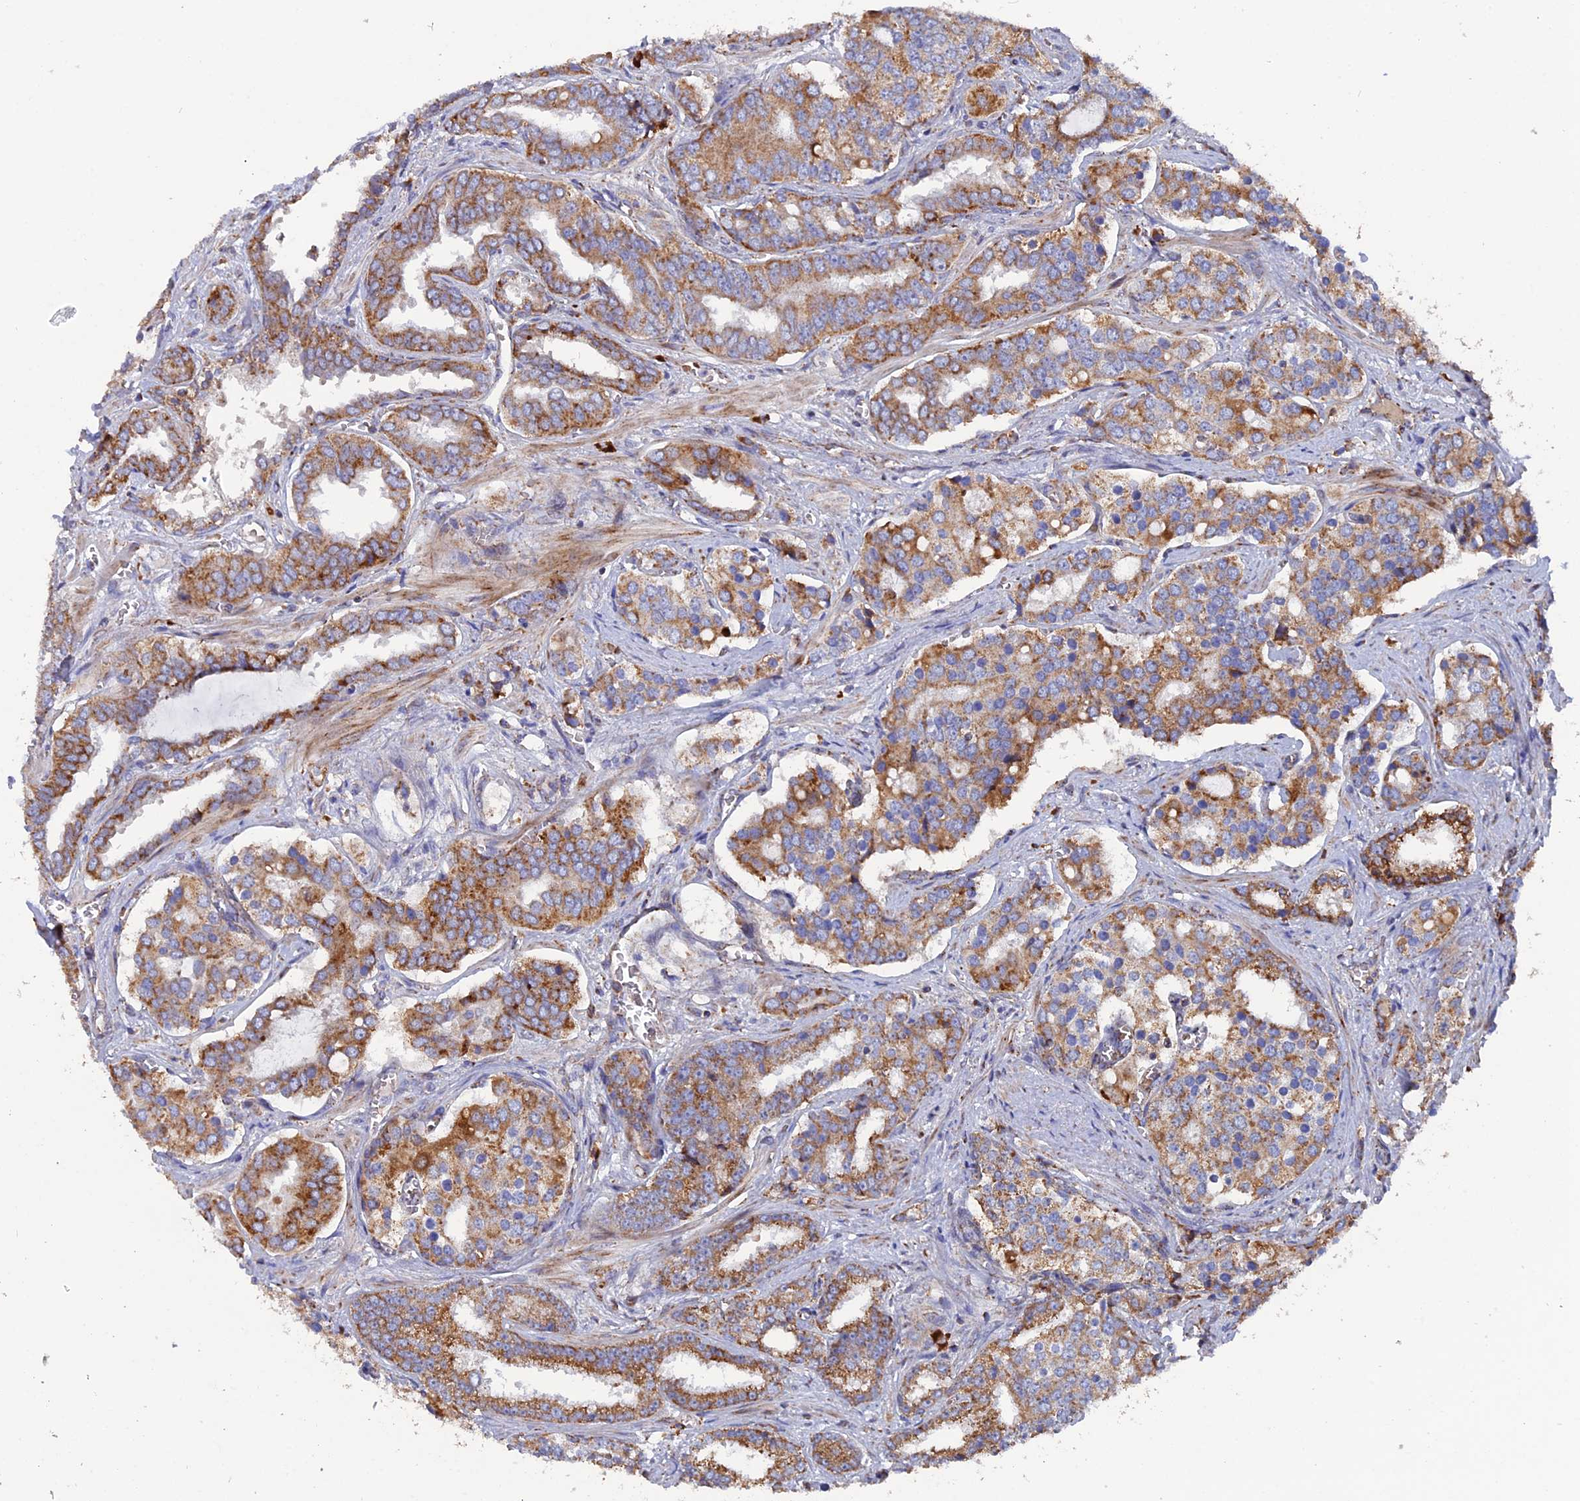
{"staining": {"intensity": "moderate", "quantity": ">75%", "location": "cytoplasmic/membranous"}, "tissue": "prostate cancer", "cell_type": "Tumor cells", "image_type": "cancer", "snomed": [{"axis": "morphology", "description": "Adenocarcinoma, High grade"}, {"axis": "topography", "description": "Prostate"}], "caption": "Prostate cancer (adenocarcinoma (high-grade)) was stained to show a protein in brown. There is medium levels of moderate cytoplasmic/membranous positivity in about >75% of tumor cells. The staining is performed using DAB brown chromogen to label protein expression. The nuclei are counter-stained blue using hematoxylin.", "gene": "TGFA", "patient": {"sex": "male", "age": 67}}